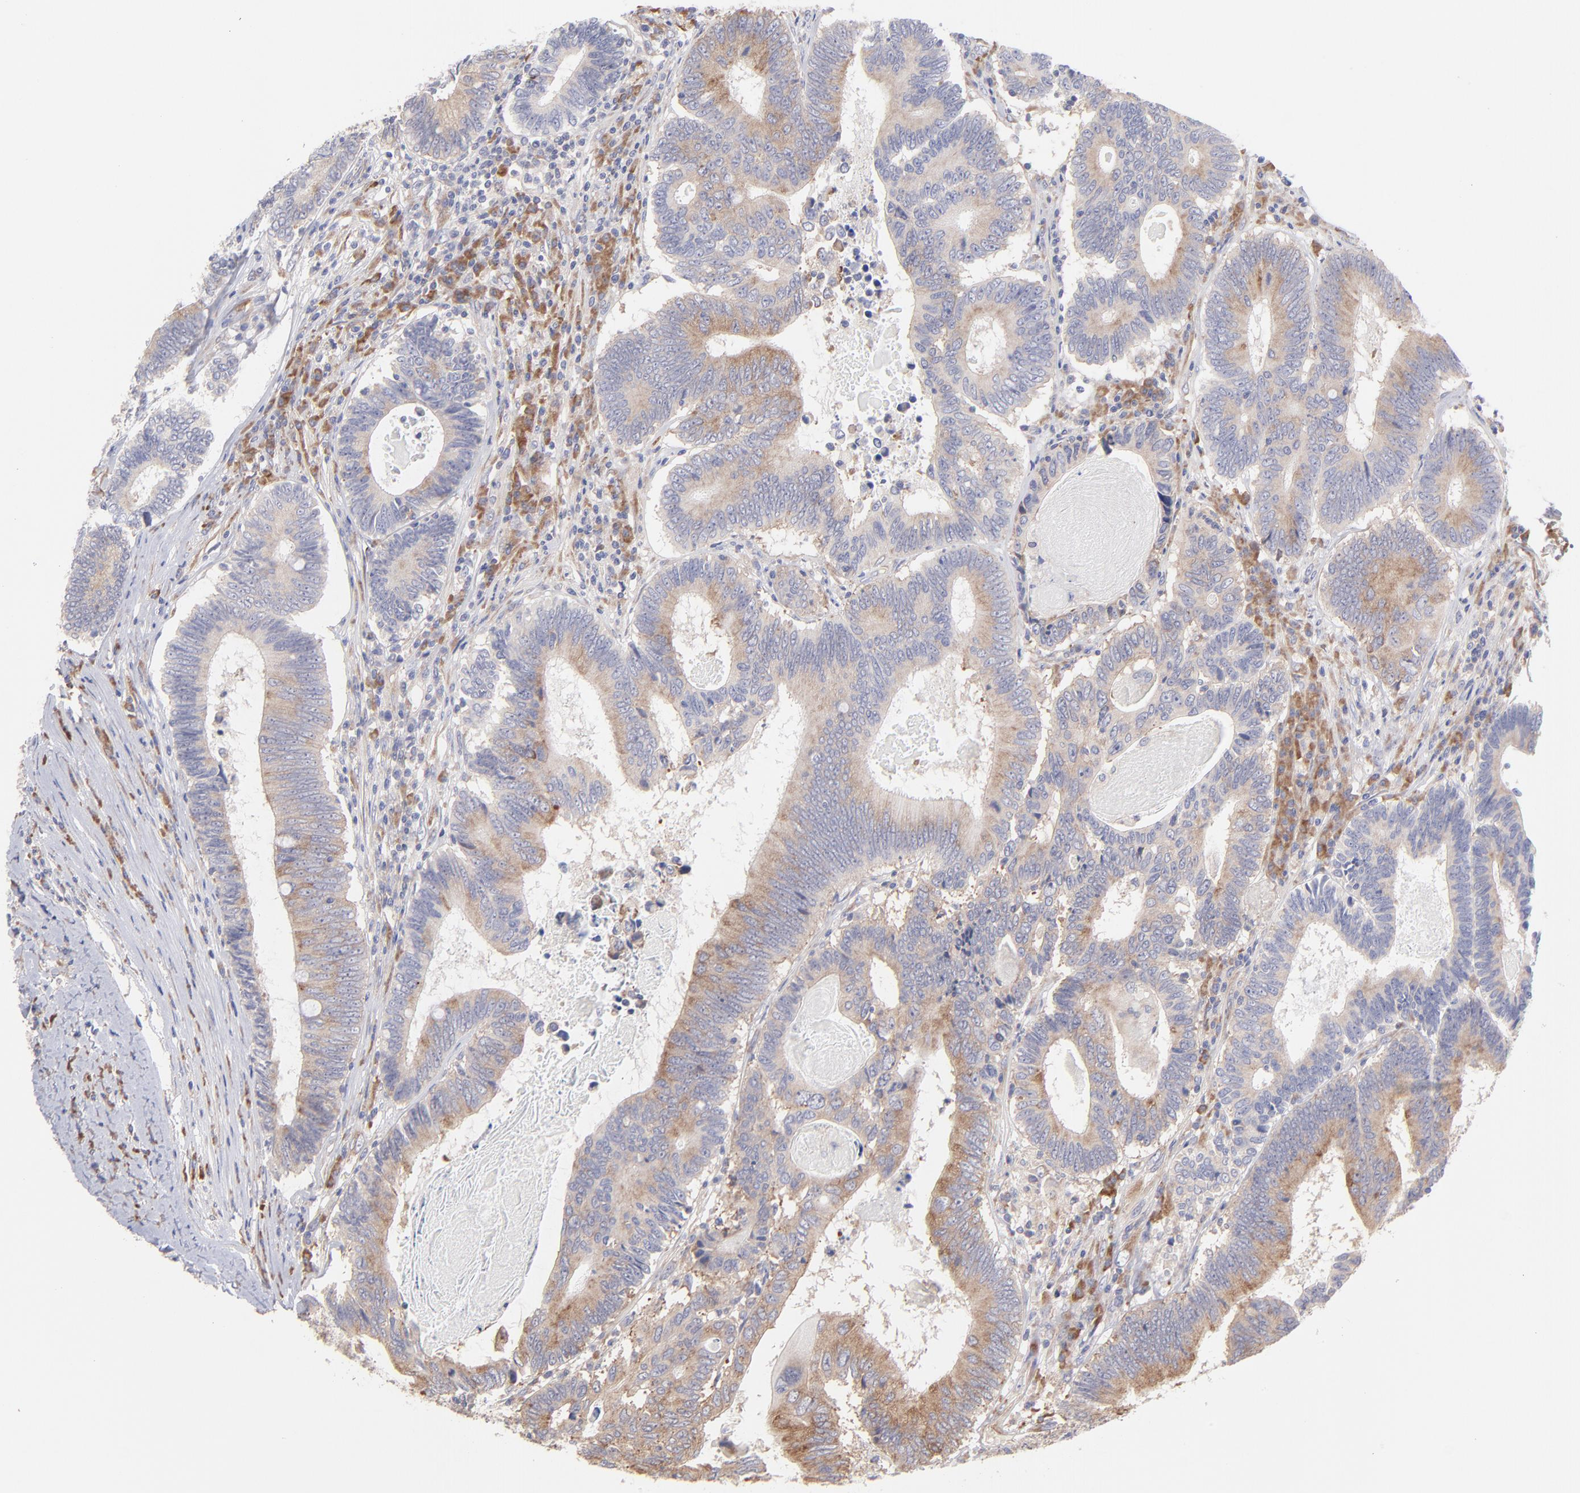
{"staining": {"intensity": "weak", "quantity": ">75%", "location": "cytoplasmic/membranous"}, "tissue": "colorectal cancer", "cell_type": "Tumor cells", "image_type": "cancer", "snomed": [{"axis": "morphology", "description": "Adenocarcinoma, NOS"}, {"axis": "topography", "description": "Colon"}], "caption": "Approximately >75% of tumor cells in human adenocarcinoma (colorectal) reveal weak cytoplasmic/membranous protein positivity as visualized by brown immunohistochemical staining.", "gene": "RPLP0", "patient": {"sex": "female", "age": 78}}